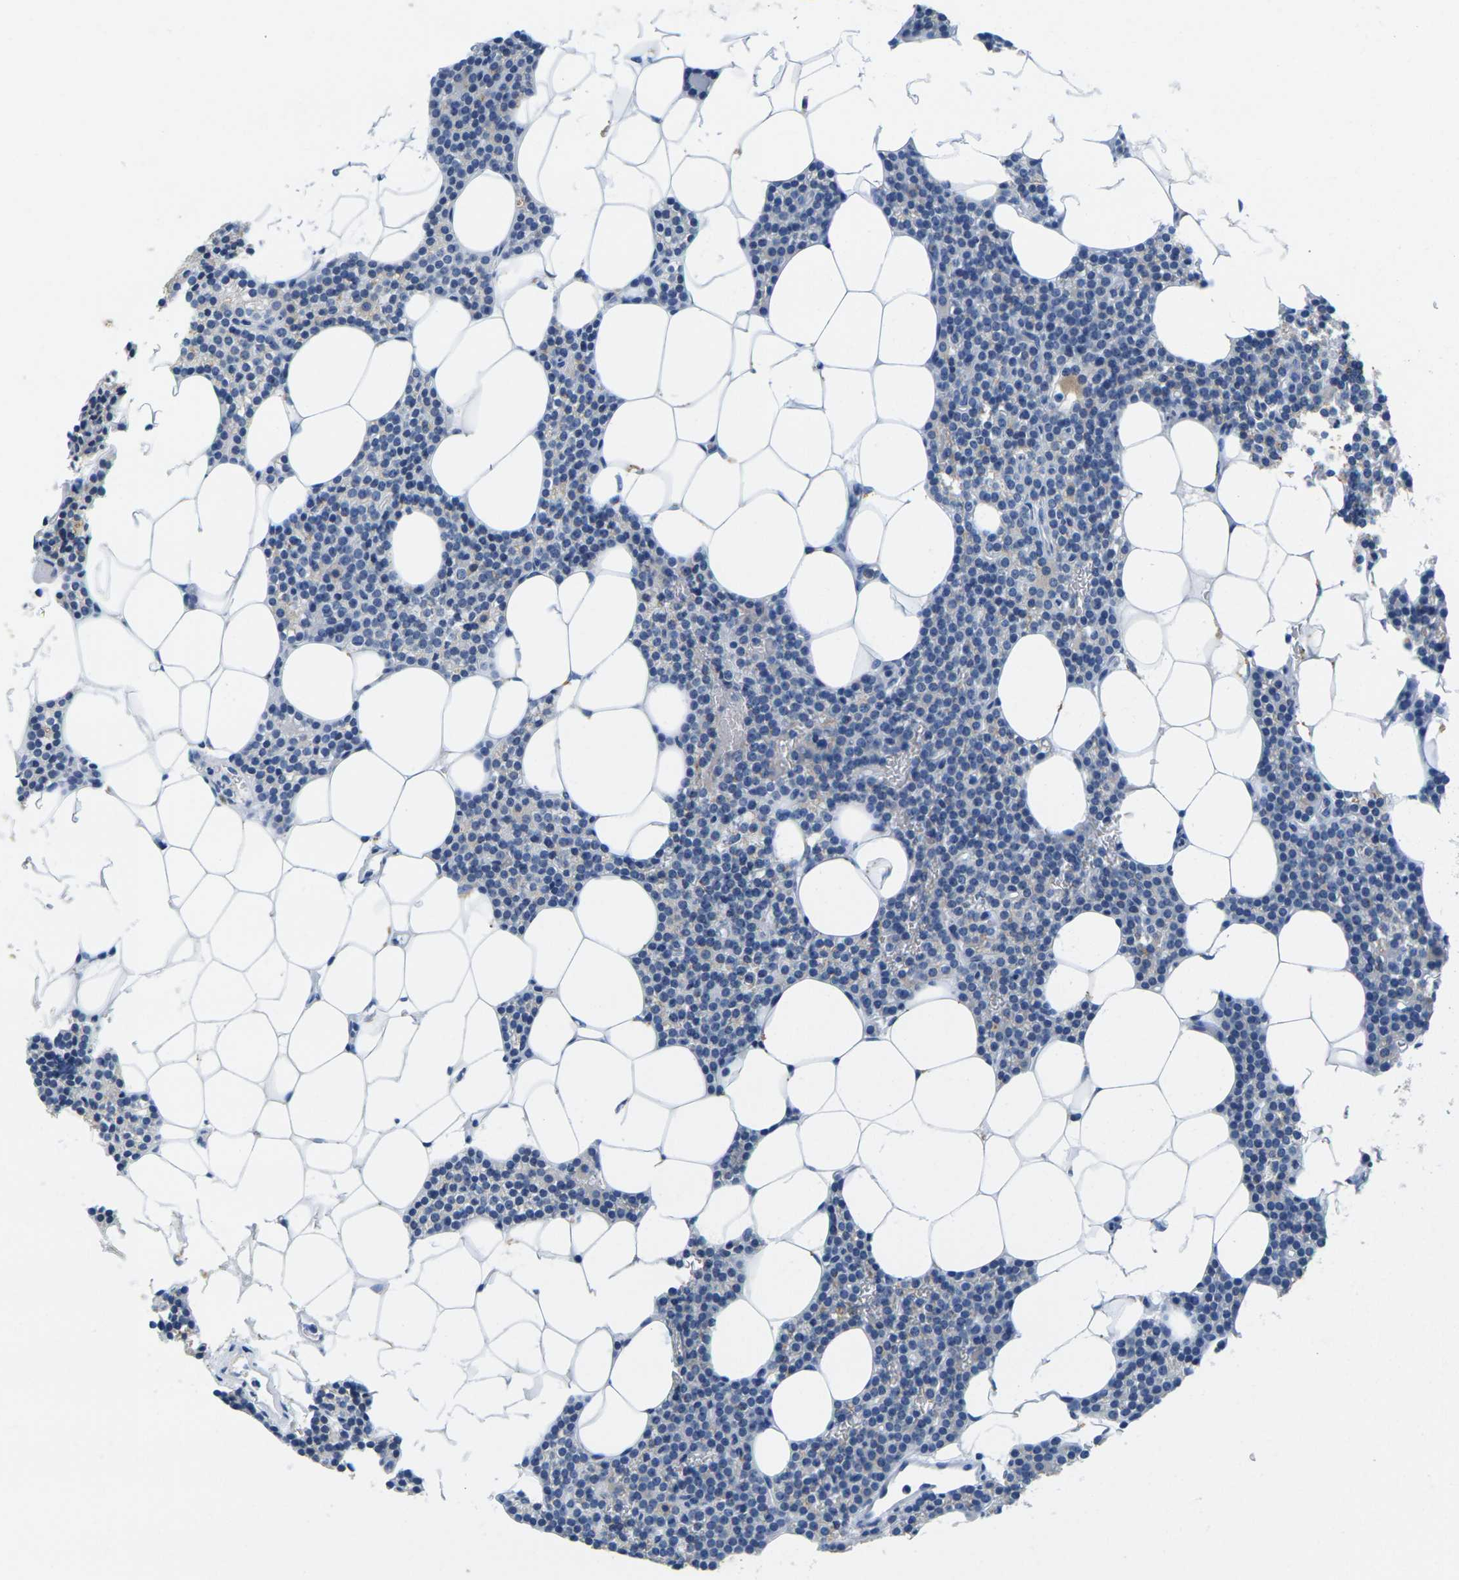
{"staining": {"intensity": "weak", "quantity": "25%-75%", "location": "cytoplasmic/membranous"}, "tissue": "parathyroid gland", "cell_type": "Glandular cells", "image_type": "normal", "snomed": [{"axis": "morphology", "description": "Normal tissue, NOS"}, {"axis": "morphology", "description": "Adenoma, NOS"}, {"axis": "topography", "description": "Parathyroid gland"}], "caption": "Parathyroid gland stained with IHC shows weak cytoplasmic/membranous expression in approximately 25%-75% of glandular cells. Using DAB (3,3'-diaminobenzidine) (brown) and hematoxylin (blue) stains, captured at high magnification using brightfield microscopy.", "gene": "FAM3D", "patient": {"sex": "female", "age": 51}}